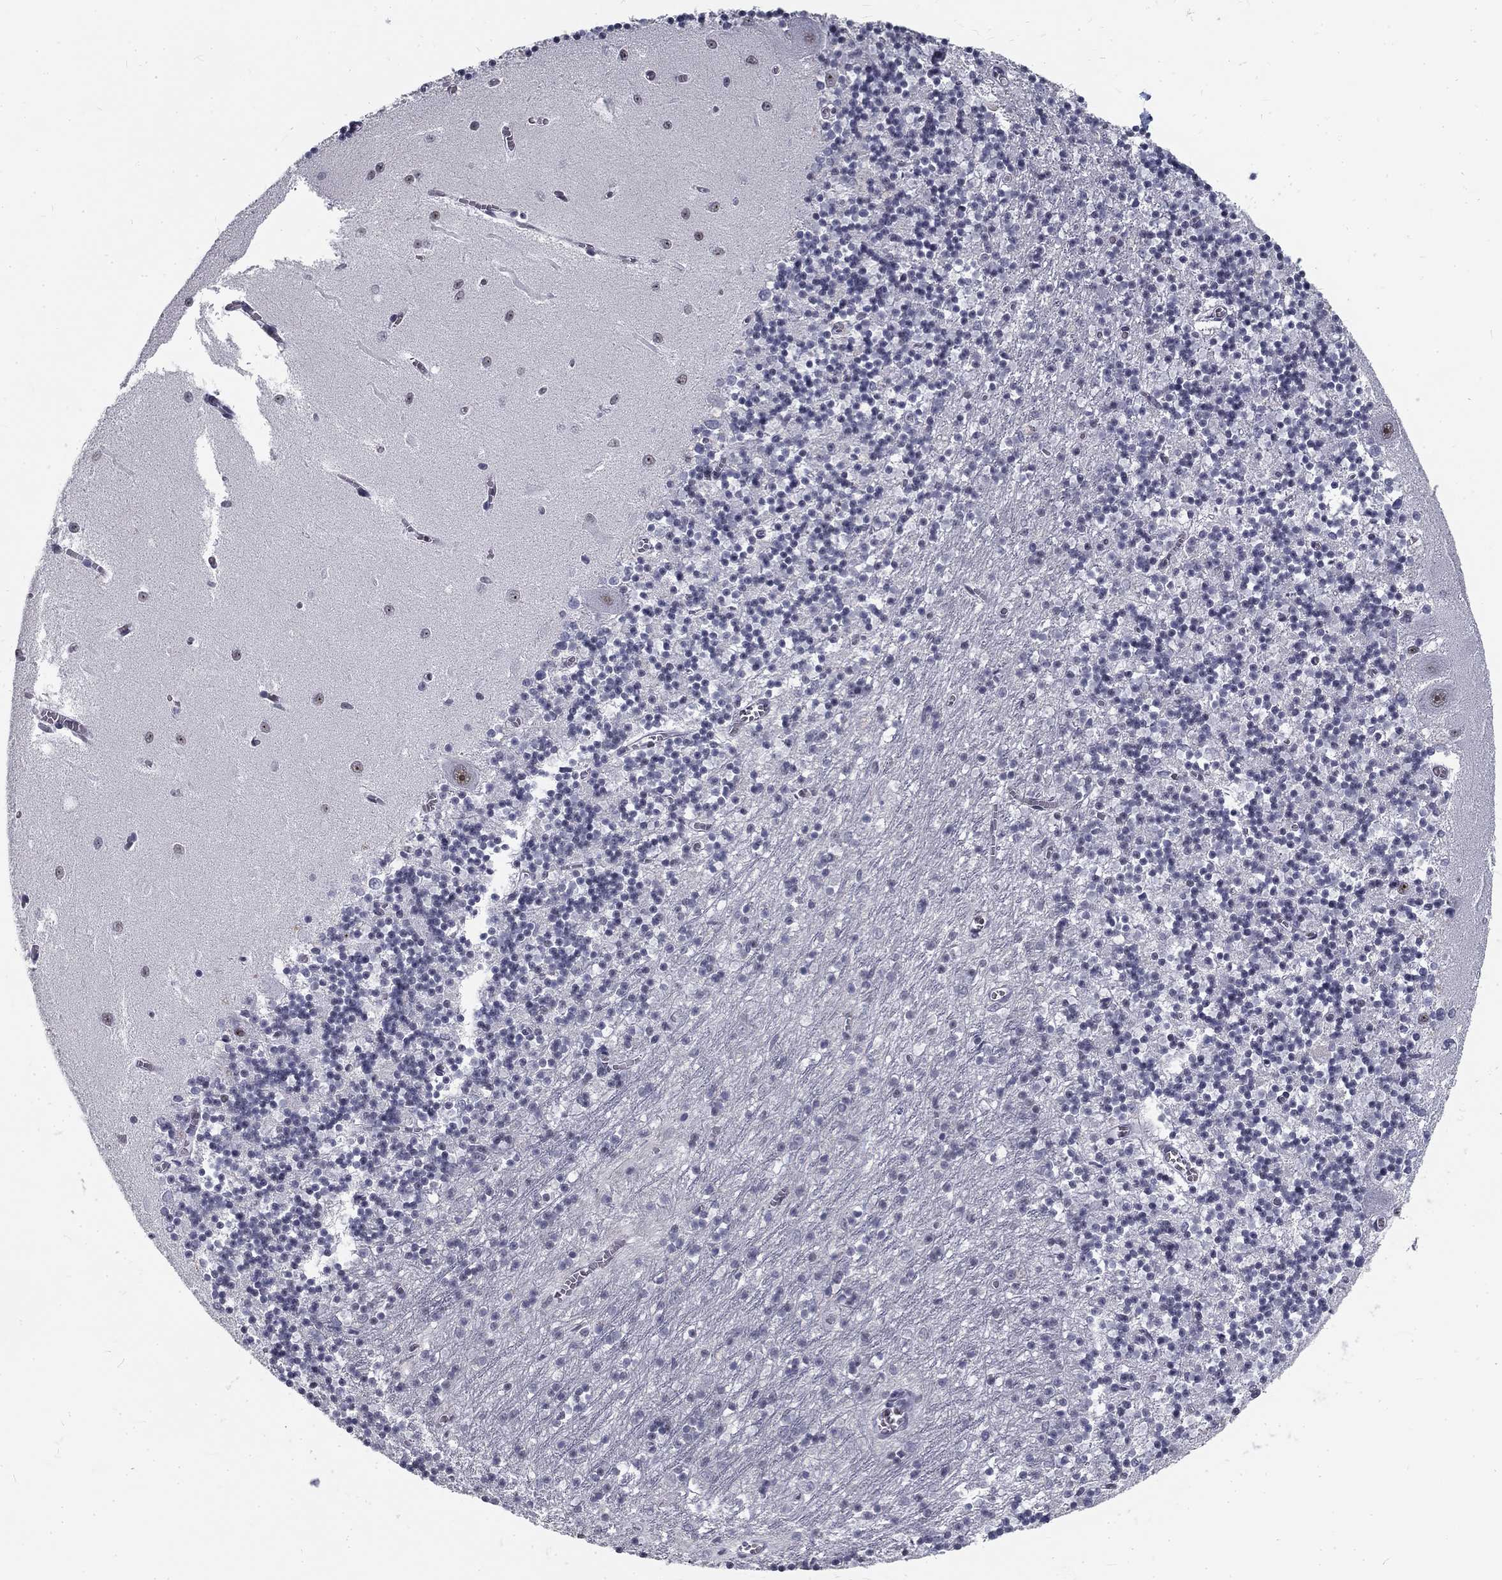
{"staining": {"intensity": "negative", "quantity": "none", "location": "none"}, "tissue": "cerebellum", "cell_type": "Cells in granular layer", "image_type": "normal", "snomed": [{"axis": "morphology", "description": "Normal tissue, NOS"}, {"axis": "topography", "description": "Cerebellum"}], "caption": "A high-resolution image shows immunohistochemistry (IHC) staining of benign cerebellum, which reveals no significant staining in cells in granular layer. Nuclei are stained in blue.", "gene": "SNORC", "patient": {"sex": "female", "age": 64}}